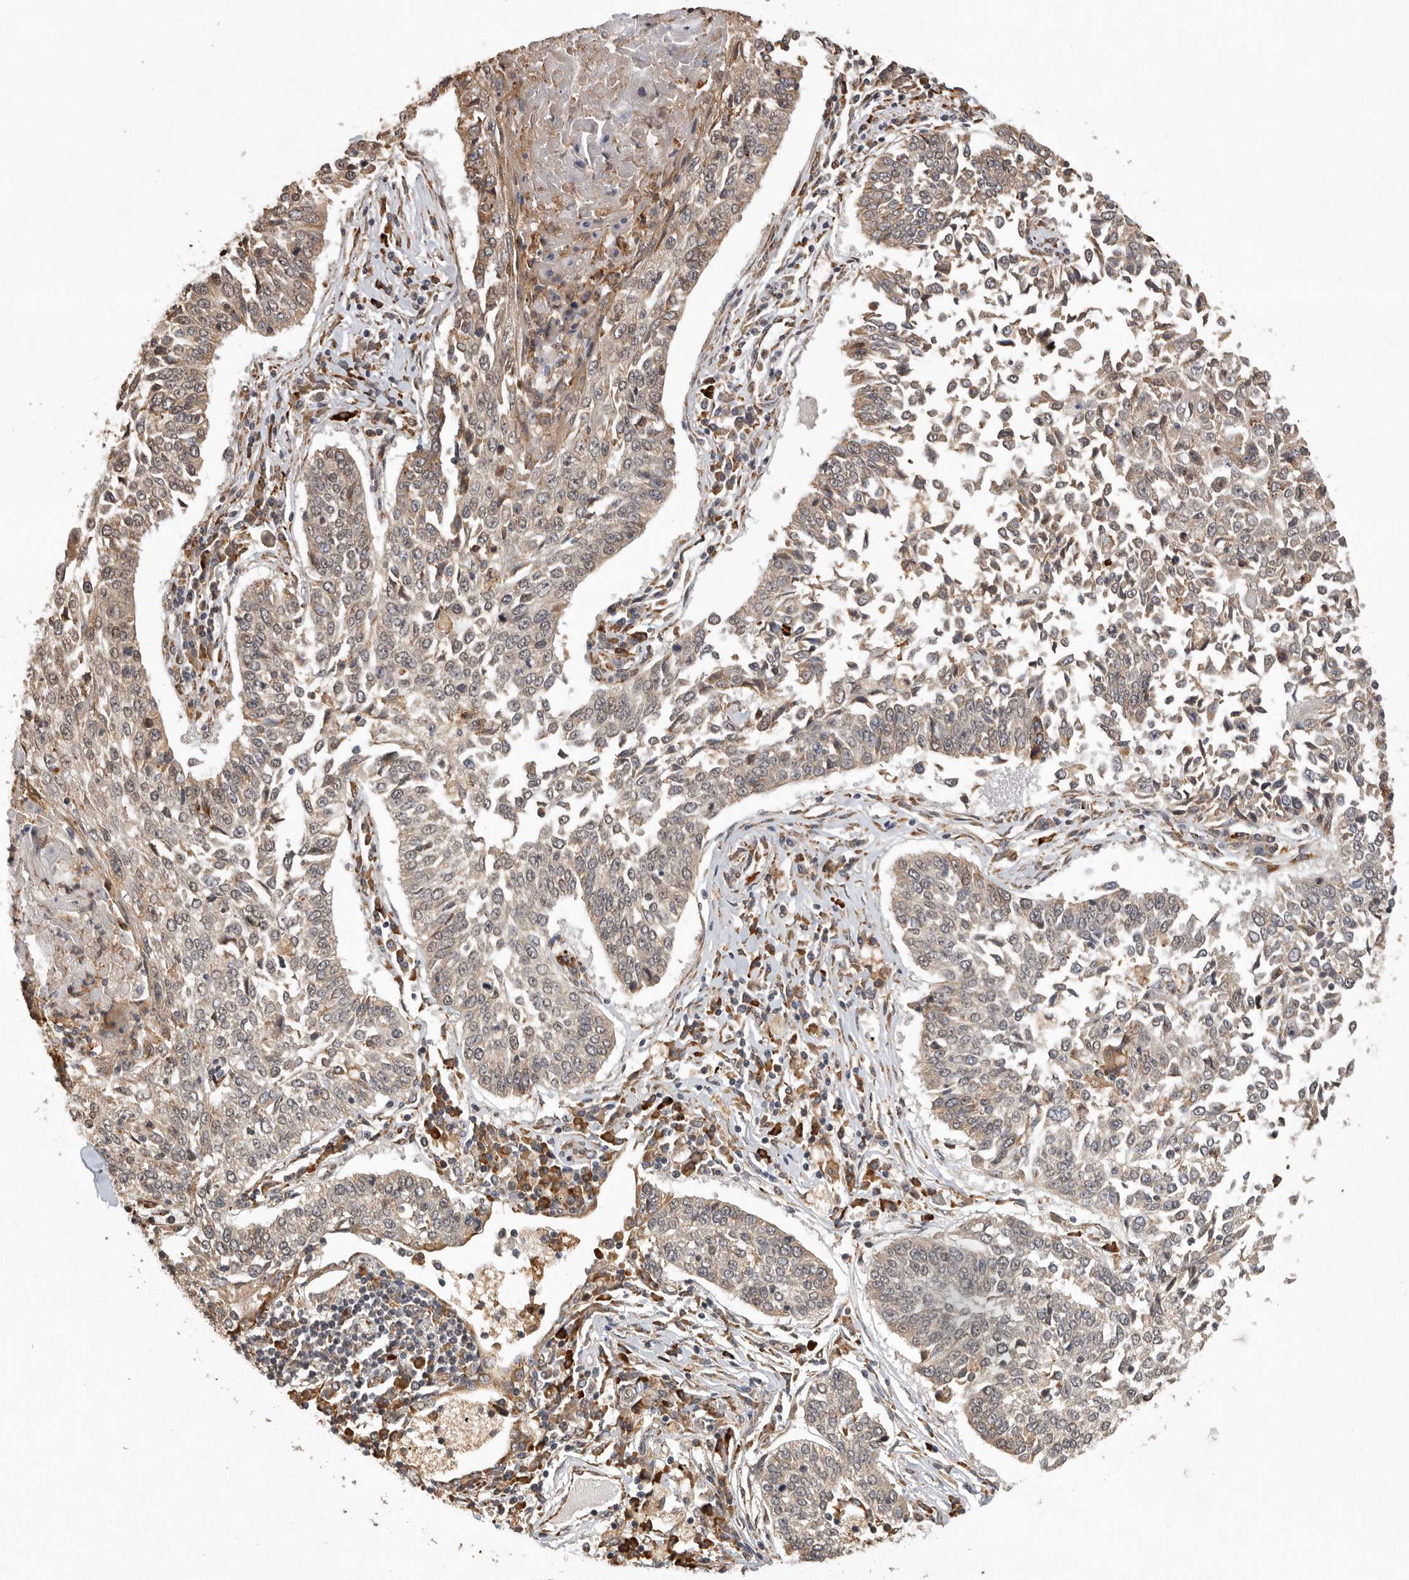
{"staining": {"intensity": "weak", "quantity": "<25%", "location": "cytoplasmic/membranous"}, "tissue": "lung cancer", "cell_type": "Tumor cells", "image_type": "cancer", "snomed": [{"axis": "morphology", "description": "Normal tissue, NOS"}, {"axis": "morphology", "description": "Squamous cell carcinoma, NOS"}, {"axis": "topography", "description": "Cartilage tissue"}, {"axis": "topography", "description": "Lung"}, {"axis": "topography", "description": "Peripheral nerve tissue"}], "caption": "Lung cancer (squamous cell carcinoma) was stained to show a protein in brown. There is no significant staining in tumor cells. (Brightfield microscopy of DAB (3,3'-diaminobenzidine) IHC at high magnification).", "gene": "ZNF83", "patient": {"sex": "female", "age": 49}}